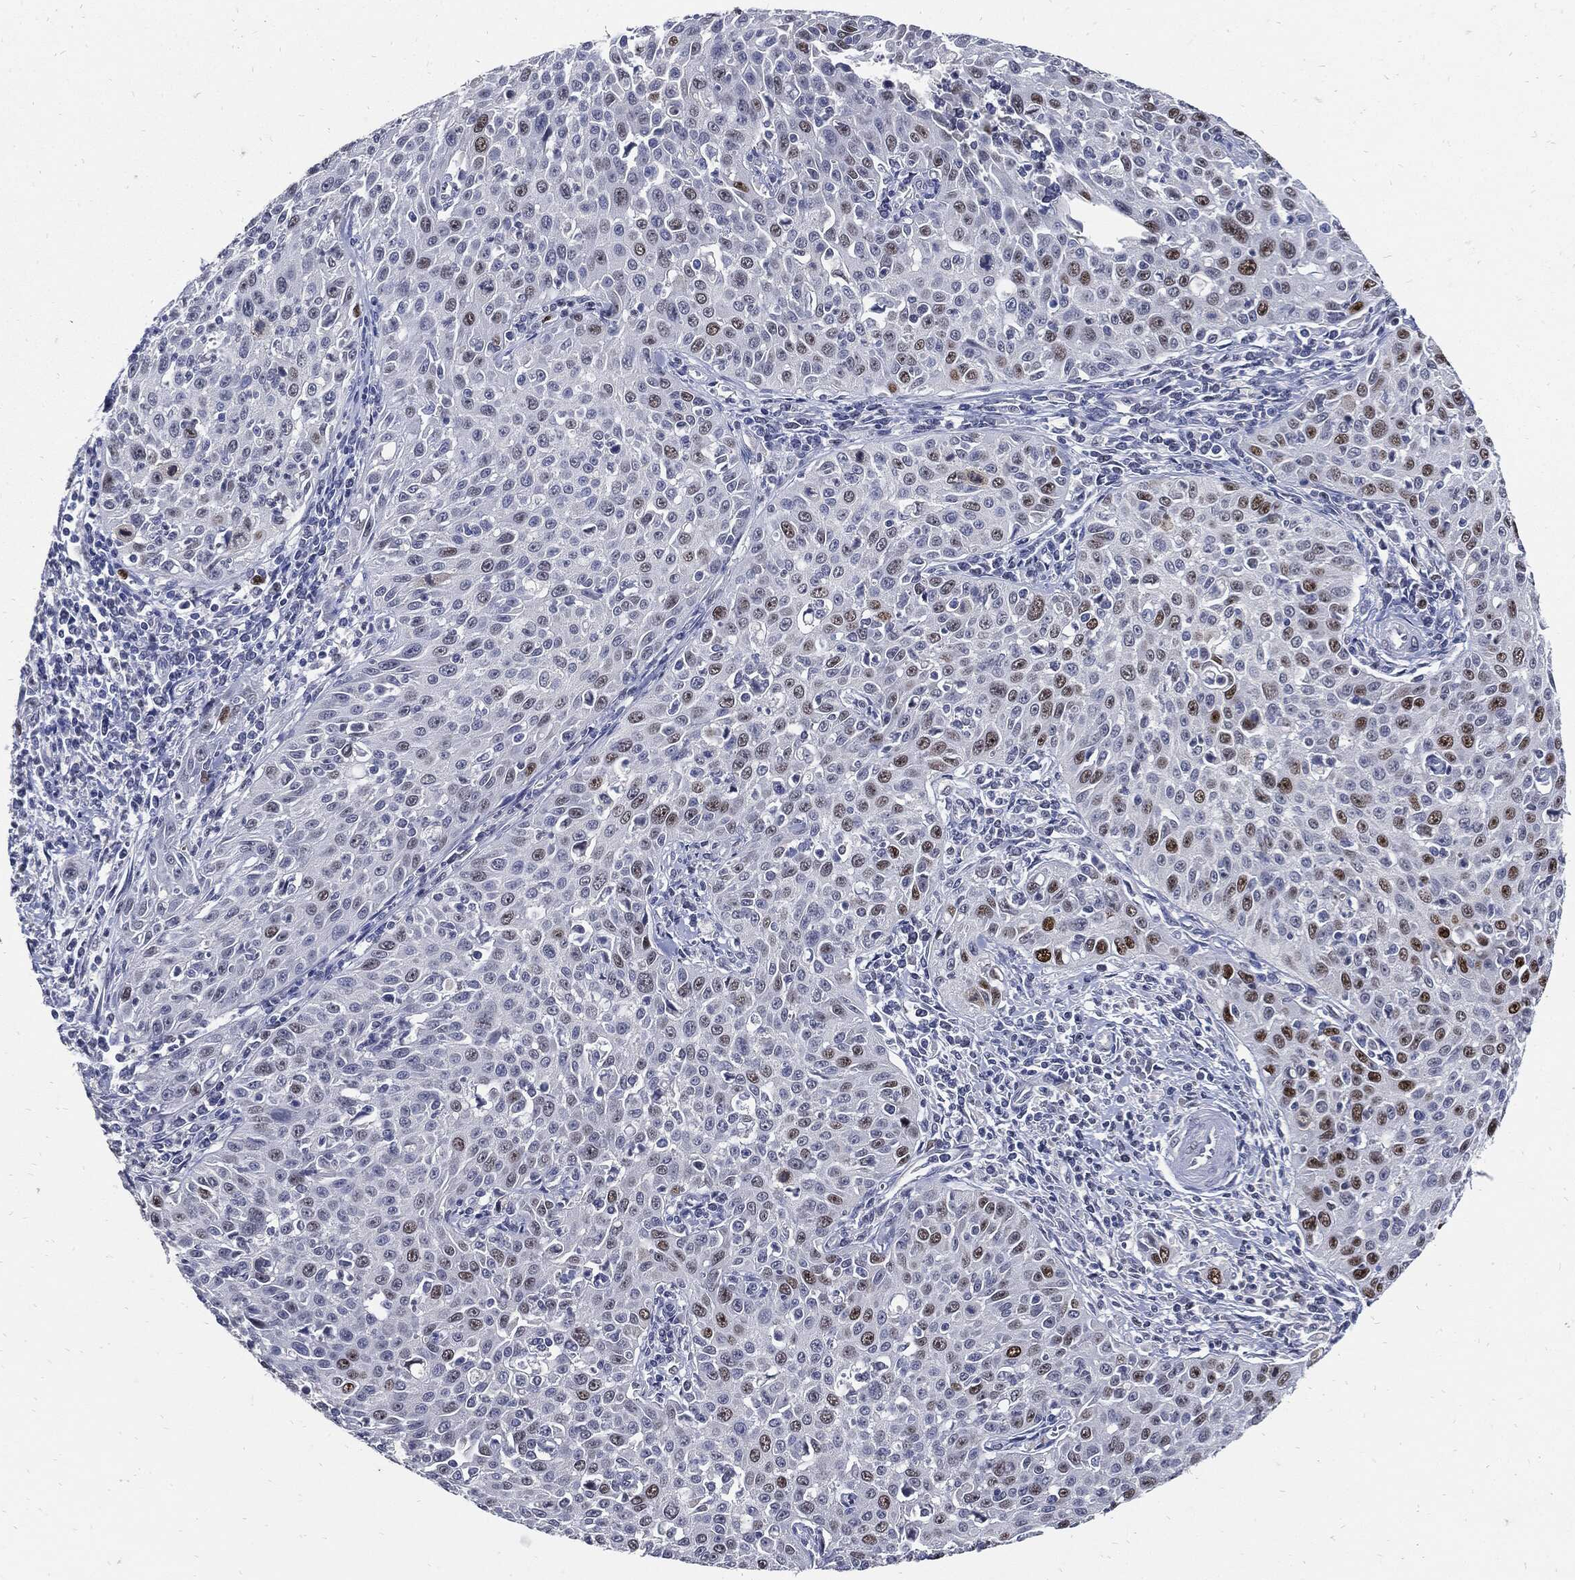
{"staining": {"intensity": "strong", "quantity": "<25%", "location": "nuclear"}, "tissue": "cervical cancer", "cell_type": "Tumor cells", "image_type": "cancer", "snomed": [{"axis": "morphology", "description": "Squamous cell carcinoma, NOS"}, {"axis": "topography", "description": "Cervix"}], "caption": "The image reveals immunohistochemical staining of cervical cancer. There is strong nuclear expression is appreciated in about <25% of tumor cells.", "gene": "NBN", "patient": {"sex": "female", "age": 26}}